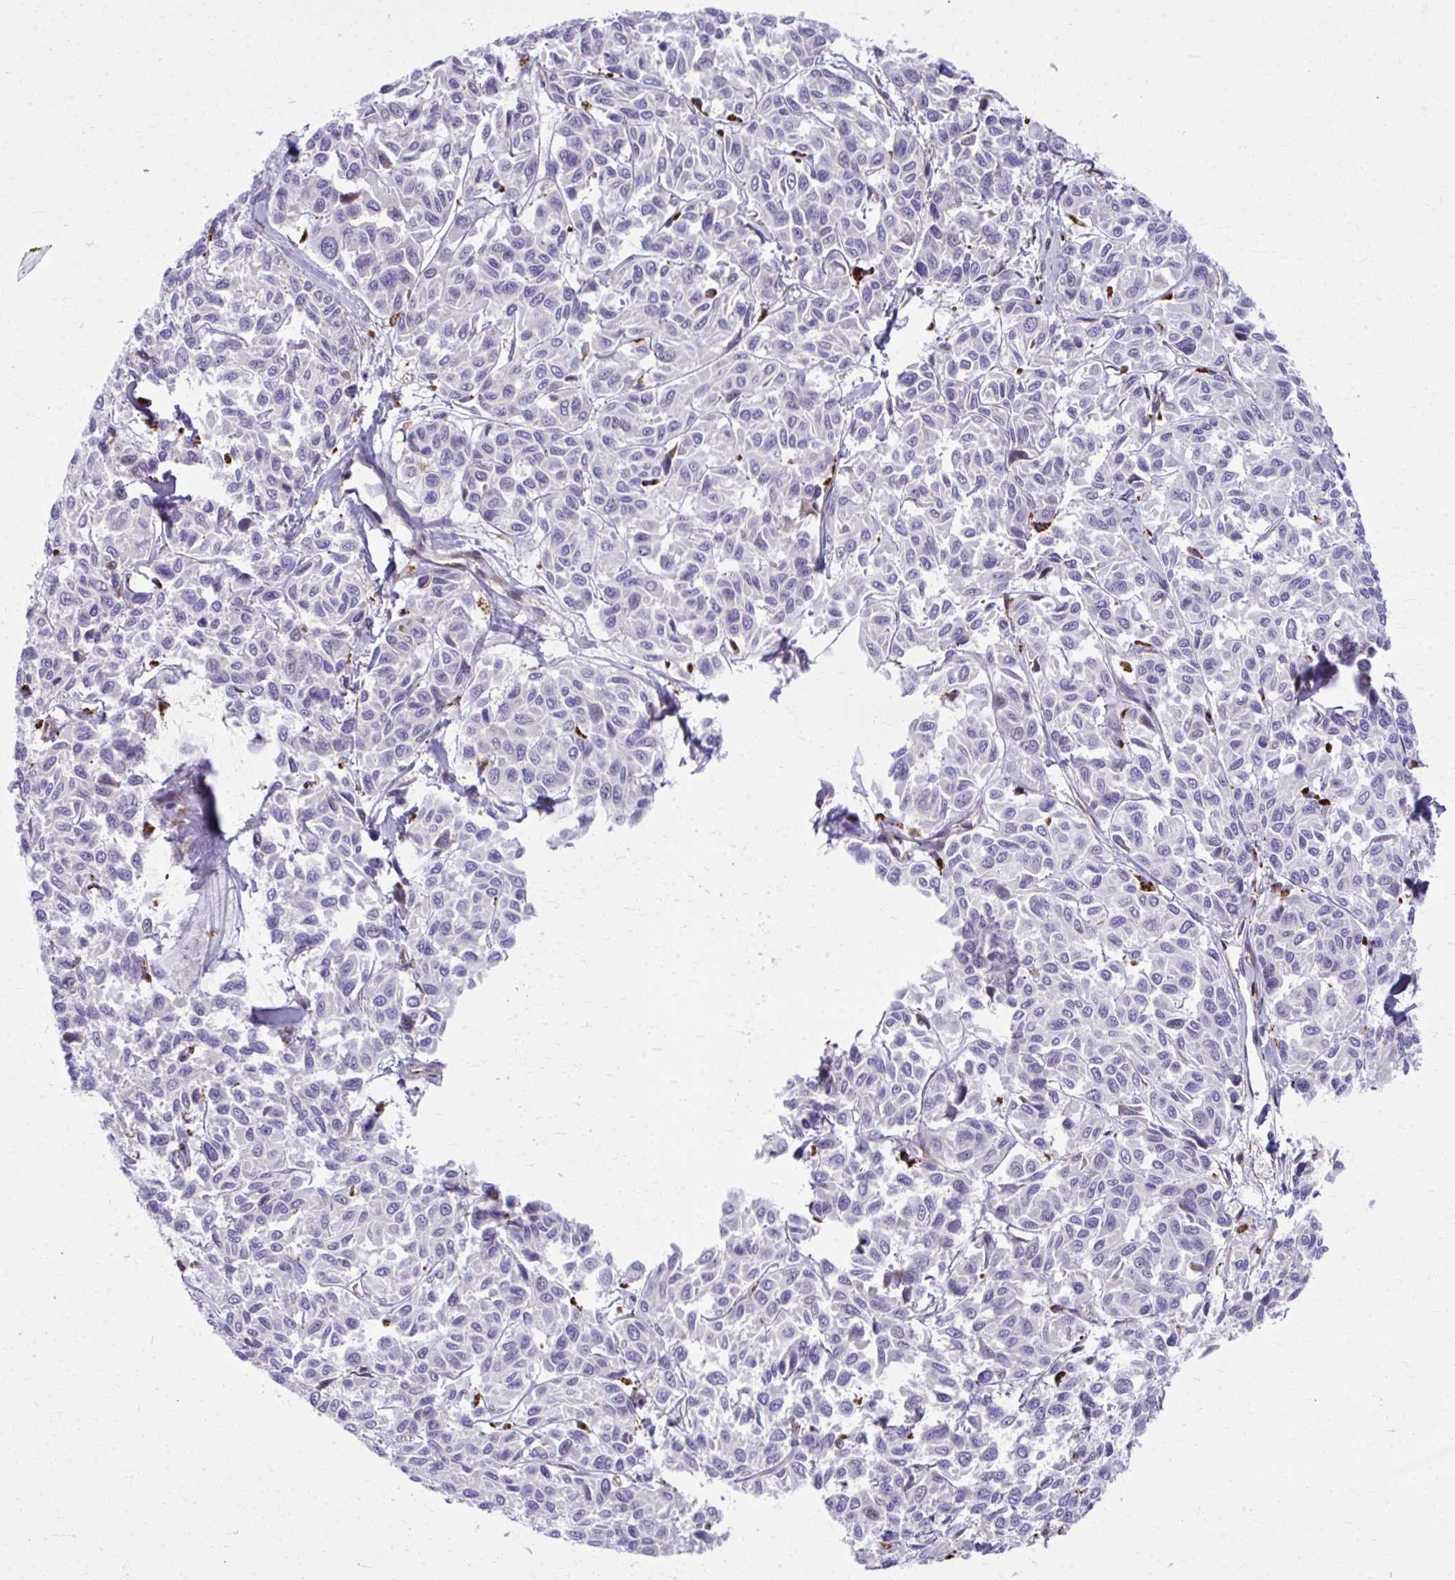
{"staining": {"intensity": "negative", "quantity": "none", "location": "none"}, "tissue": "melanoma", "cell_type": "Tumor cells", "image_type": "cancer", "snomed": [{"axis": "morphology", "description": "Malignant melanoma, NOS"}, {"axis": "topography", "description": "Skin"}], "caption": "Malignant melanoma stained for a protein using IHC reveals no staining tumor cells.", "gene": "LRRC4B", "patient": {"sex": "female", "age": 66}}